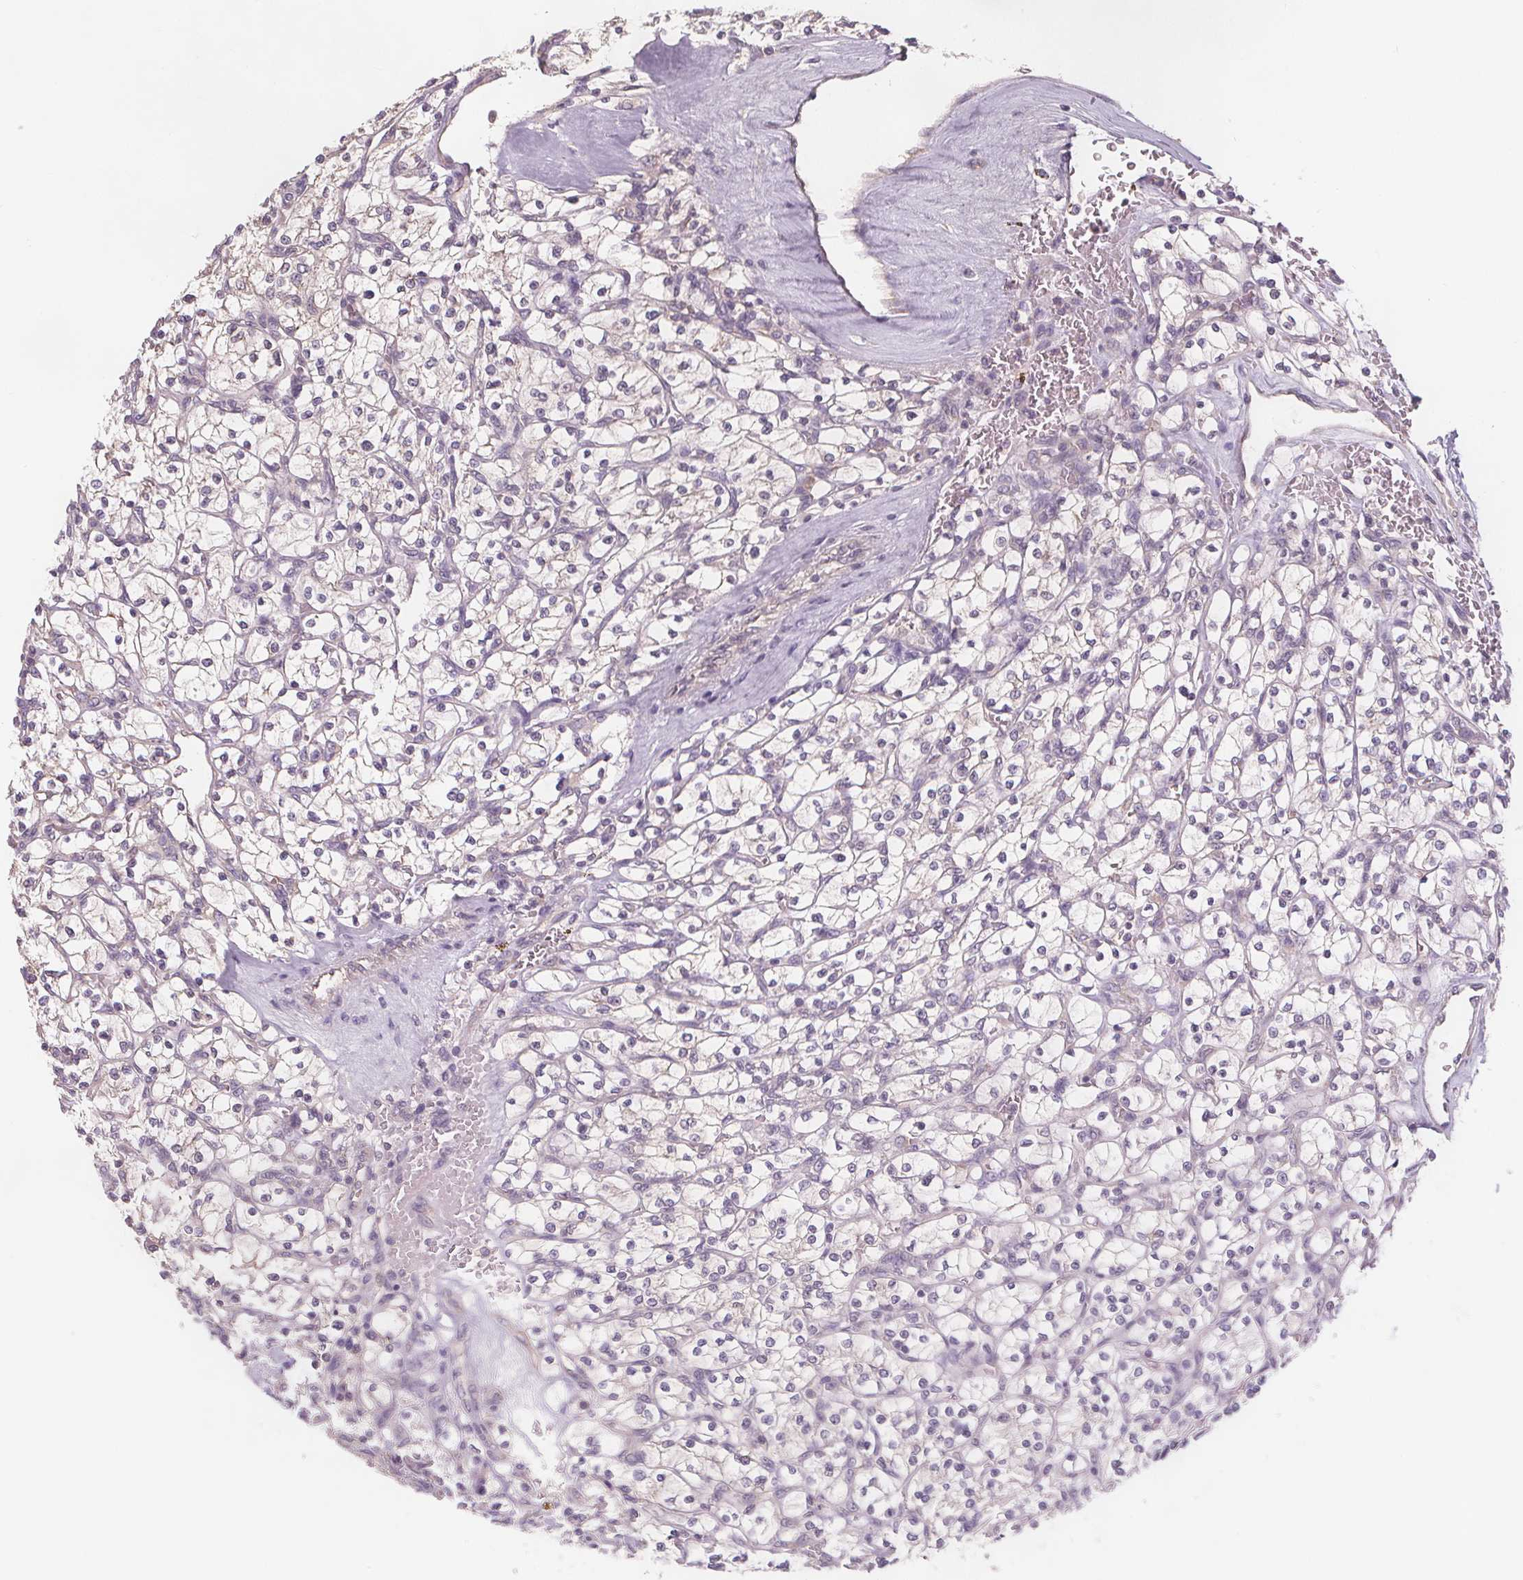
{"staining": {"intensity": "negative", "quantity": "none", "location": "none"}, "tissue": "renal cancer", "cell_type": "Tumor cells", "image_type": "cancer", "snomed": [{"axis": "morphology", "description": "Adenocarcinoma, NOS"}, {"axis": "topography", "description": "Kidney"}], "caption": "High power microscopy photomicrograph of an IHC photomicrograph of adenocarcinoma (renal), revealing no significant expression in tumor cells.", "gene": "TMEM80", "patient": {"sex": "female", "age": 64}}